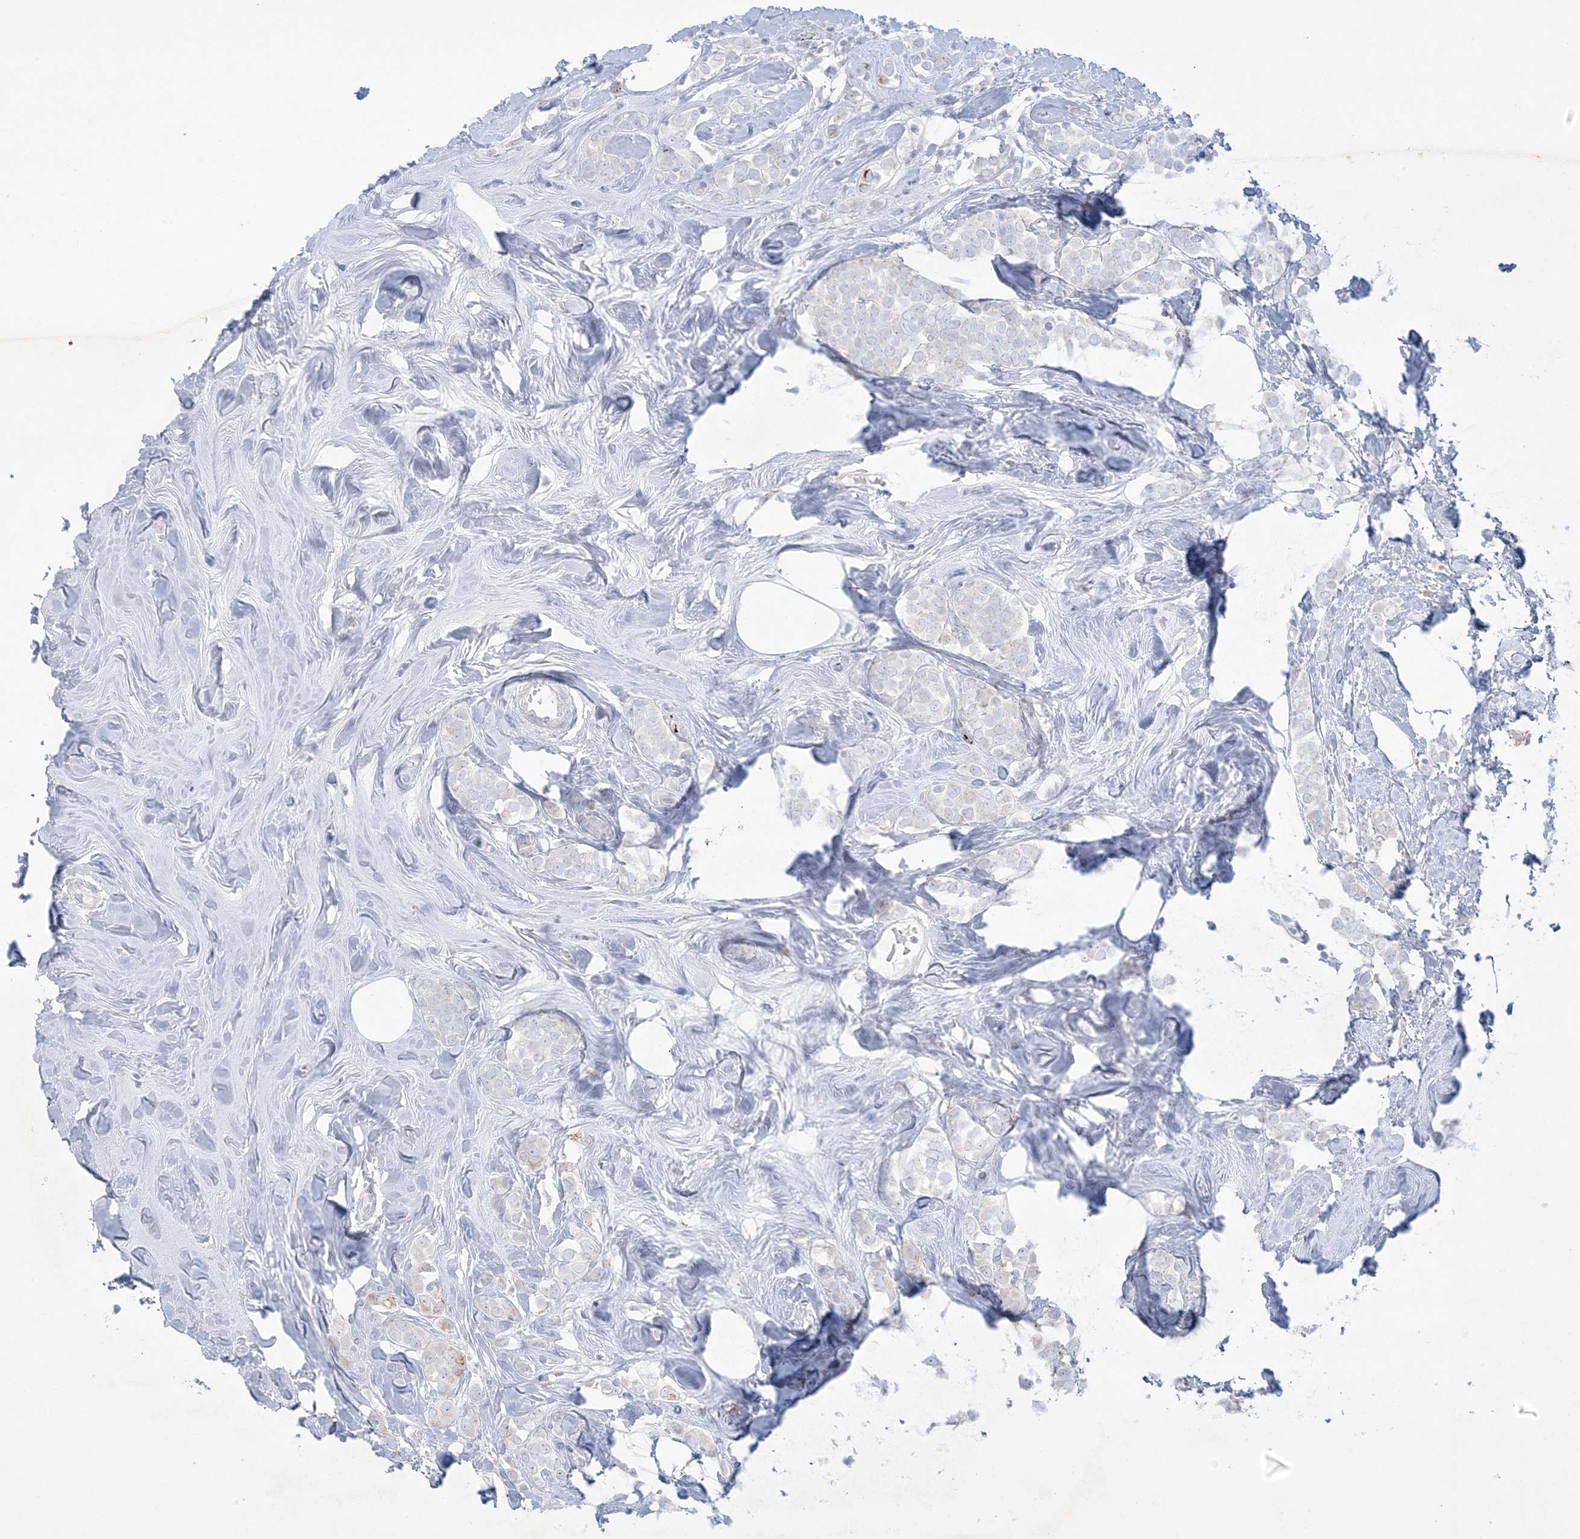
{"staining": {"intensity": "negative", "quantity": "none", "location": "none"}, "tissue": "breast cancer", "cell_type": "Tumor cells", "image_type": "cancer", "snomed": [{"axis": "morphology", "description": "Lobular carcinoma"}, {"axis": "topography", "description": "Breast"}], "caption": "Tumor cells show no significant protein positivity in lobular carcinoma (breast).", "gene": "KCTD6", "patient": {"sex": "female", "age": 47}}